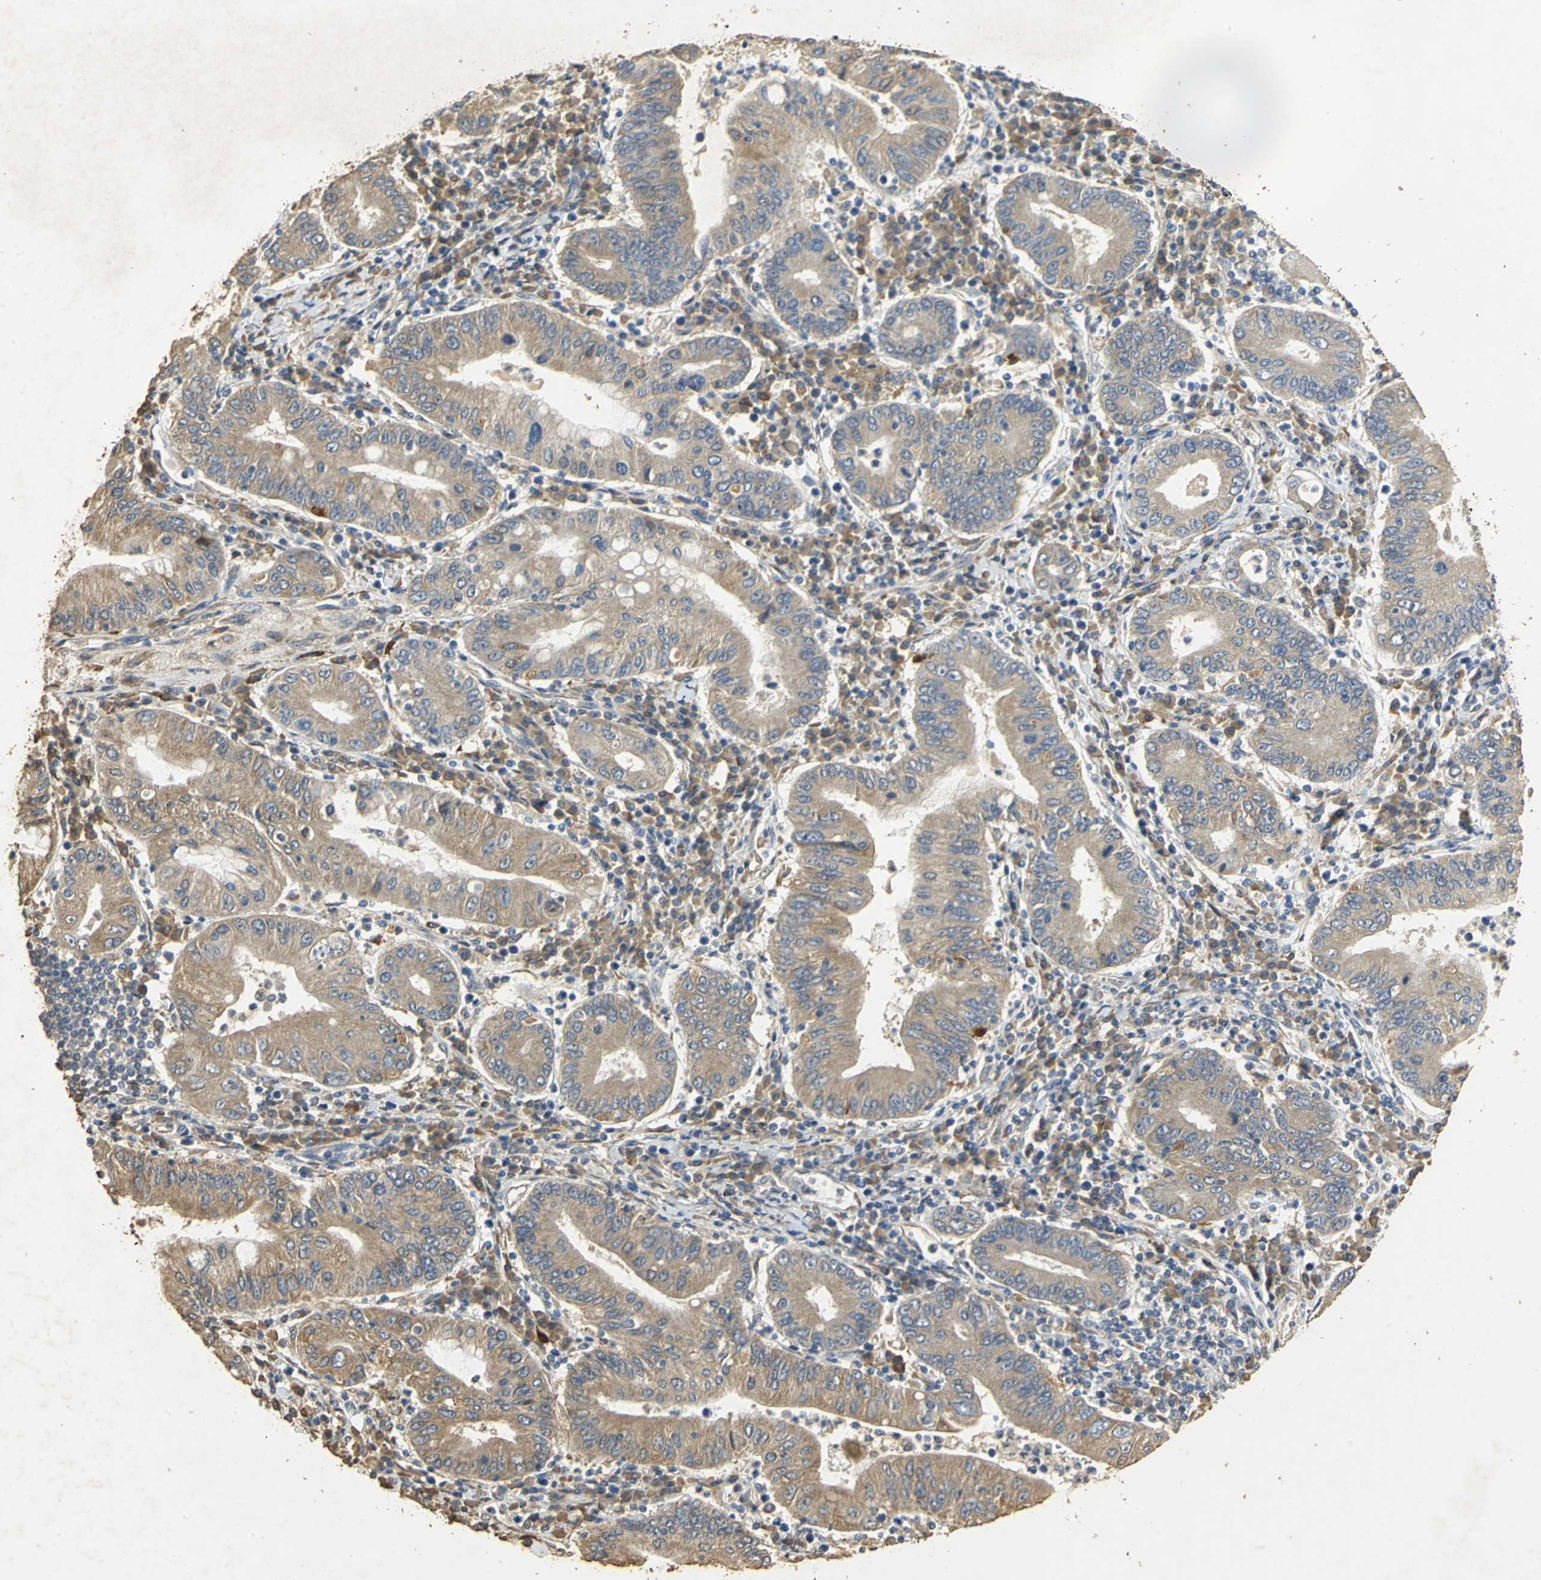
{"staining": {"intensity": "moderate", "quantity": ">75%", "location": "cytoplasmic/membranous"}, "tissue": "stomach cancer", "cell_type": "Tumor cells", "image_type": "cancer", "snomed": [{"axis": "morphology", "description": "Normal tissue, NOS"}, {"axis": "morphology", "description": "Adenocarcinoma, NOS"}, {"axis": "topography", "description": "Esophagus"}, {"axis": "topography", "description": "Stomach, upper"}, {"axis": "topography", "description": "Peripheral nerve tissue"}], "caption": "The photomicrograph shows staining of stomach cancer (adenocarcinoma), revealing moderate cytoplasmic/membranous protein positivity (brown color) within tumor cells. (IHC, brightfield microscopy, high magnification).", "gene": "ACSL4", "patient": {"sex": "male", "age": 62}}